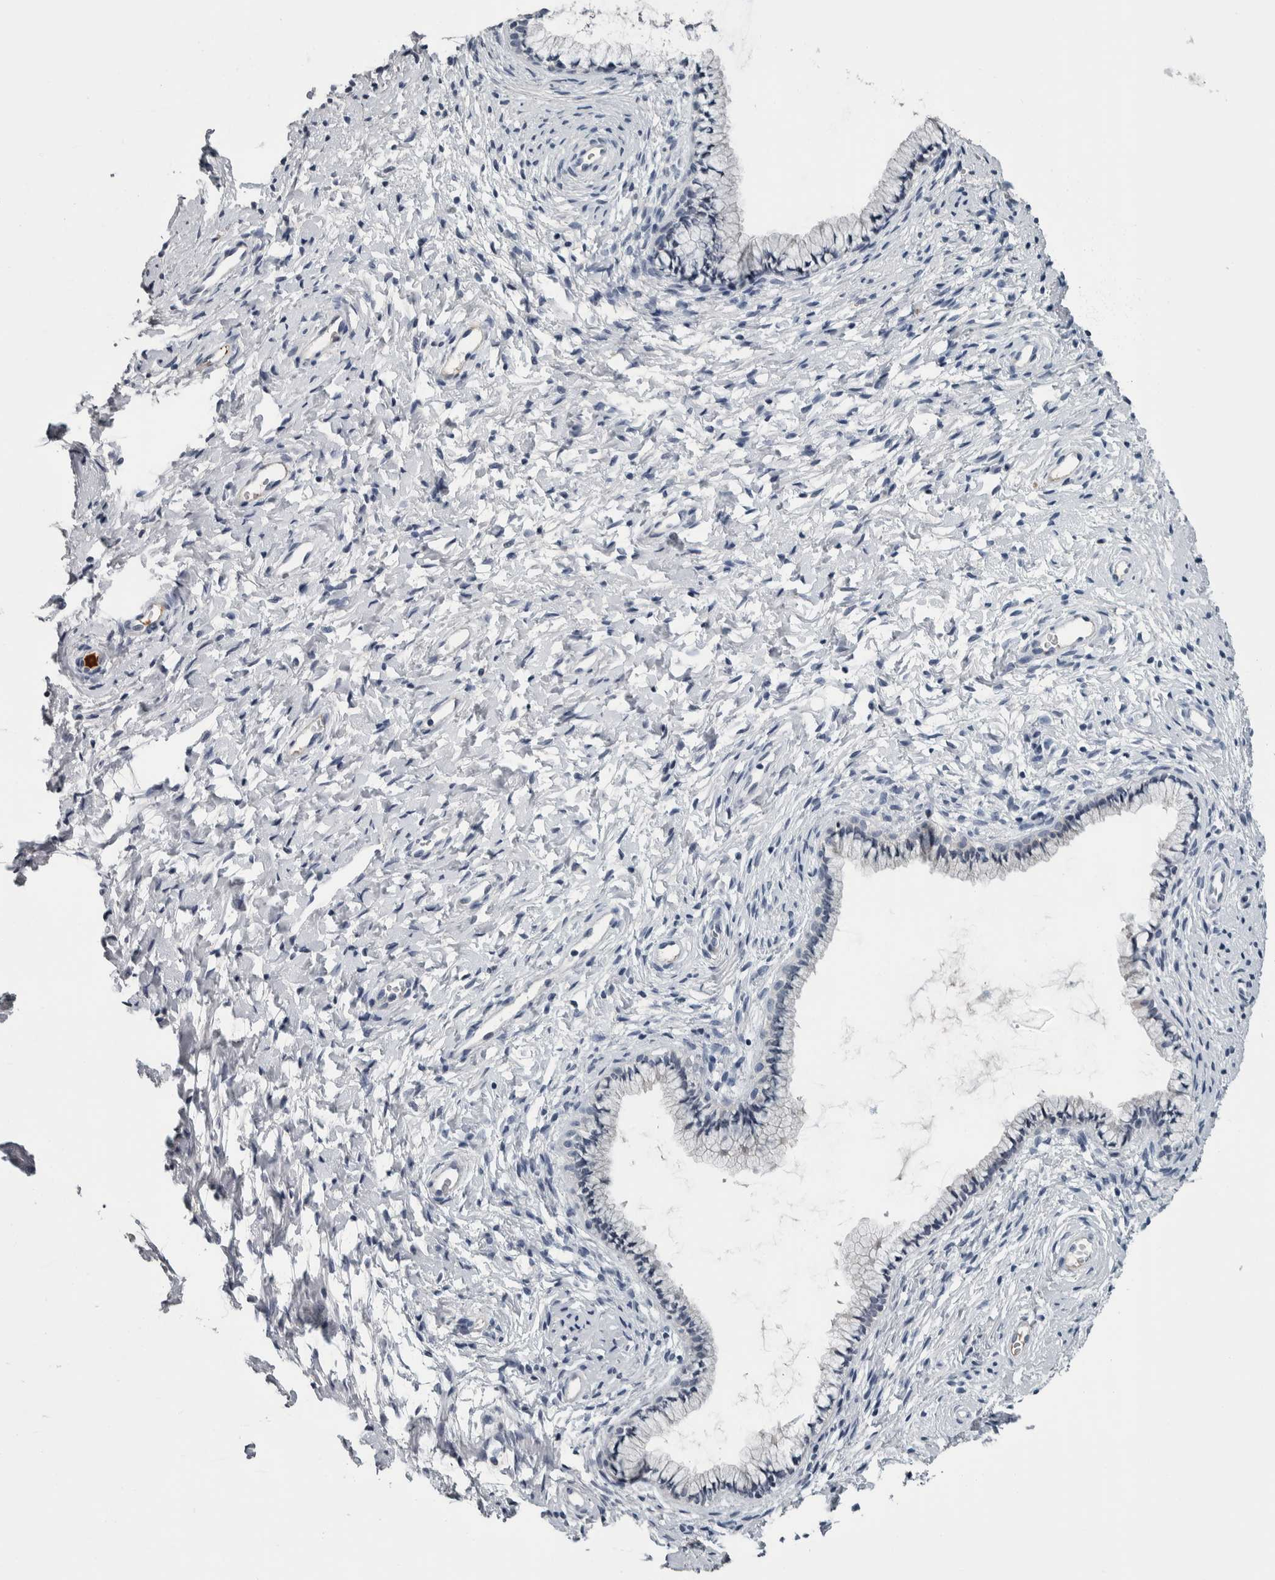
{"staining": {"intensity": "negative", "quantity": "none", "location": "none"}, "tissue": "cervix", "cell_type": "Glandular cells", "image_type": "normal", "snomed": [{"axis": "morphology", "description": "Normal tissue, NOS"}, {"axis": "topography", "description": "Cervix"}], "caption": "An immunohistochemistry image of normal cervix is shown. There is no staining in glandular cells of cervix. (DAB immunohistochemistry visualized using brightfield microscopy, high magnification).", "gene": "CAVIN4", "patient": {"sex": "female", "age": 72}}